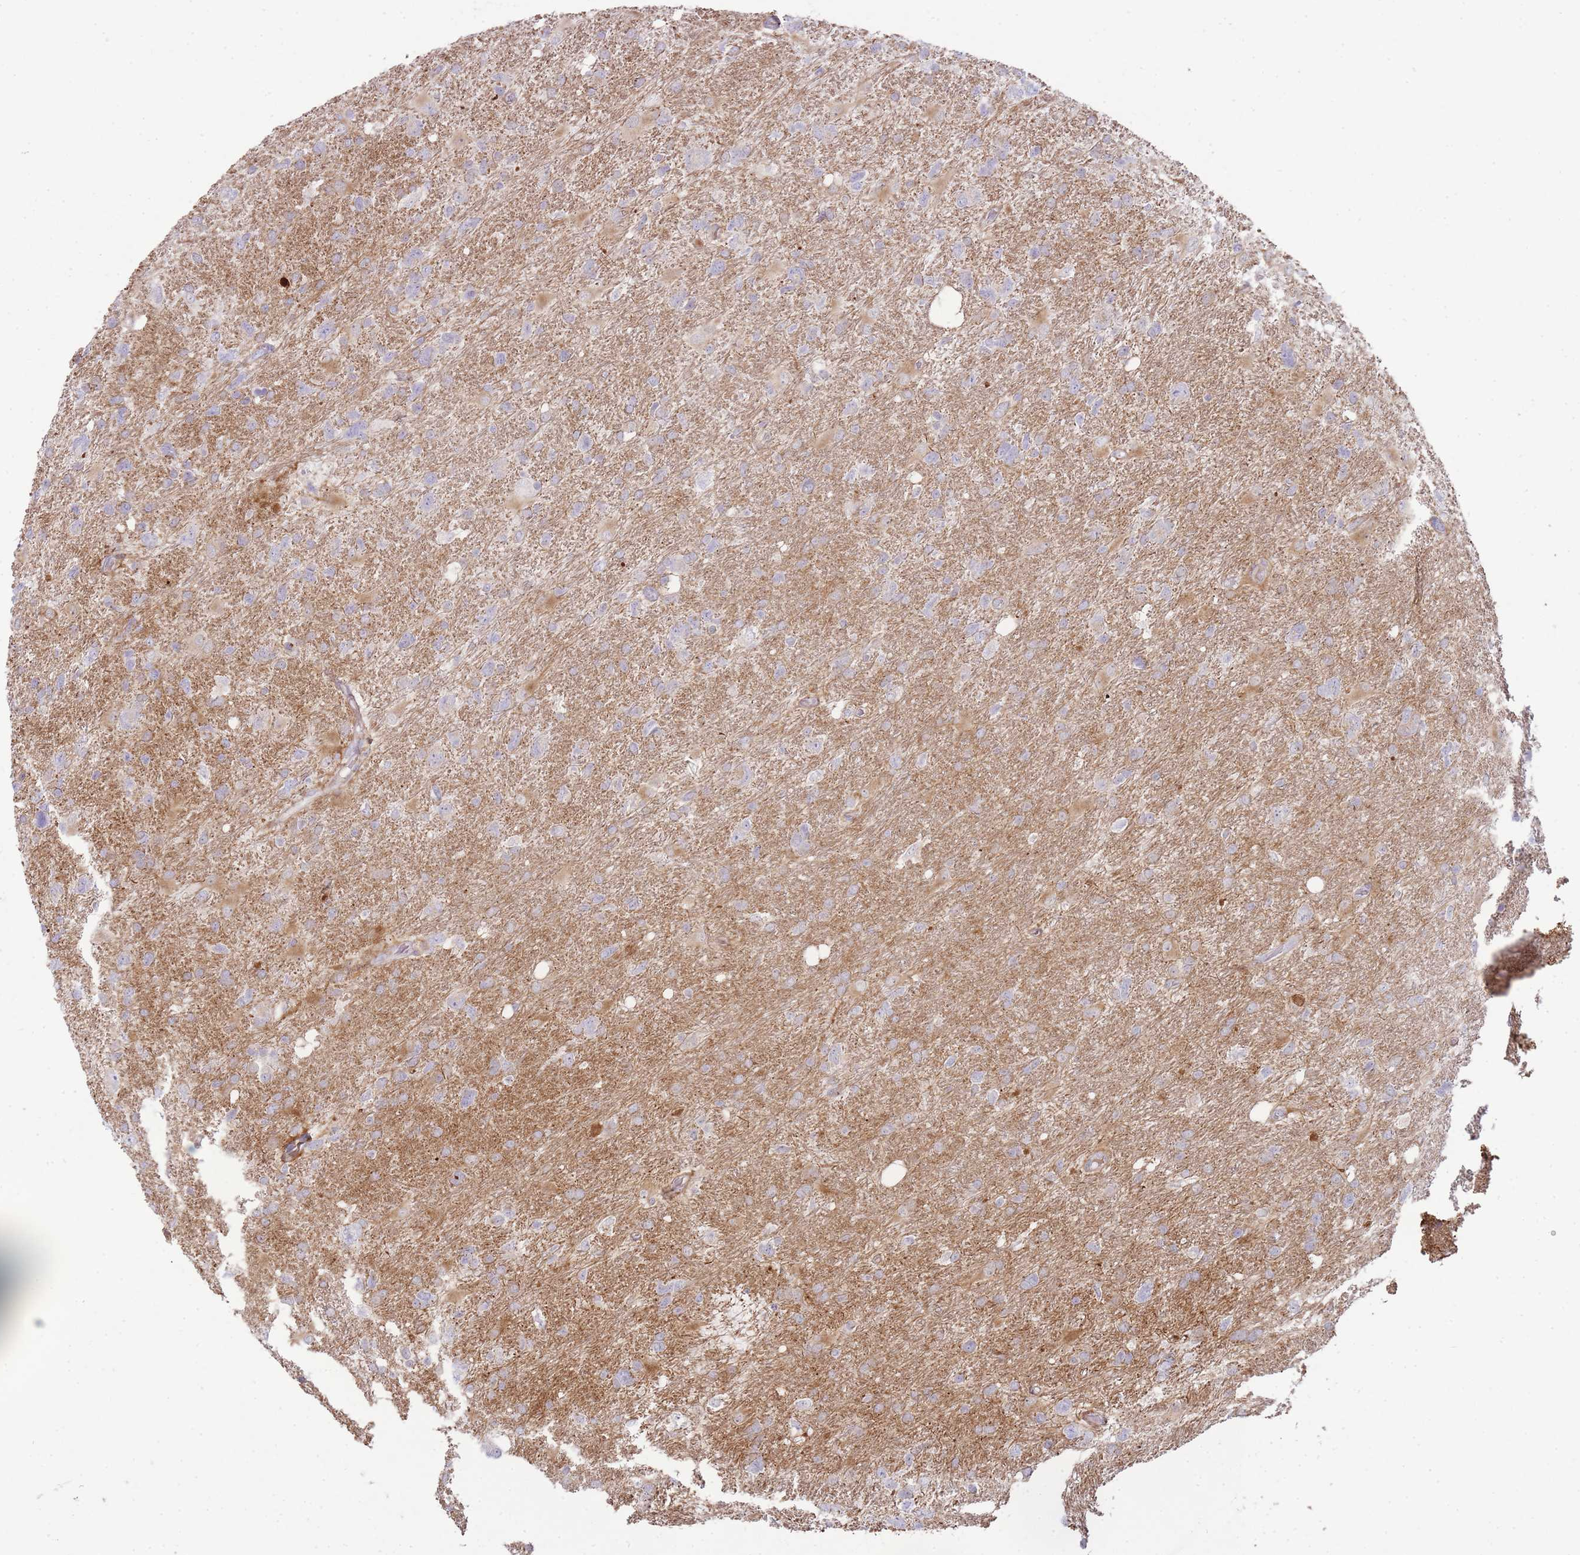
{"staining": {"intensity": "negative", "quantity": "none", "location": "none"}, "tissue": "glioma", "cell_type": "Tumor cells", "image_type": "cancer", "snomed": [{"axis": "morphology", "description": "Glioma, malignant, High grade"}, {"axis": "topography", "description": "Brain"}], "caption": "DAB immunohistochemical staining of malignant glioma (high-grade) reveals no significant expression in tumor cells.", "gene": "PPP3R2", "patient": {"sex": "male", "age": 61}}